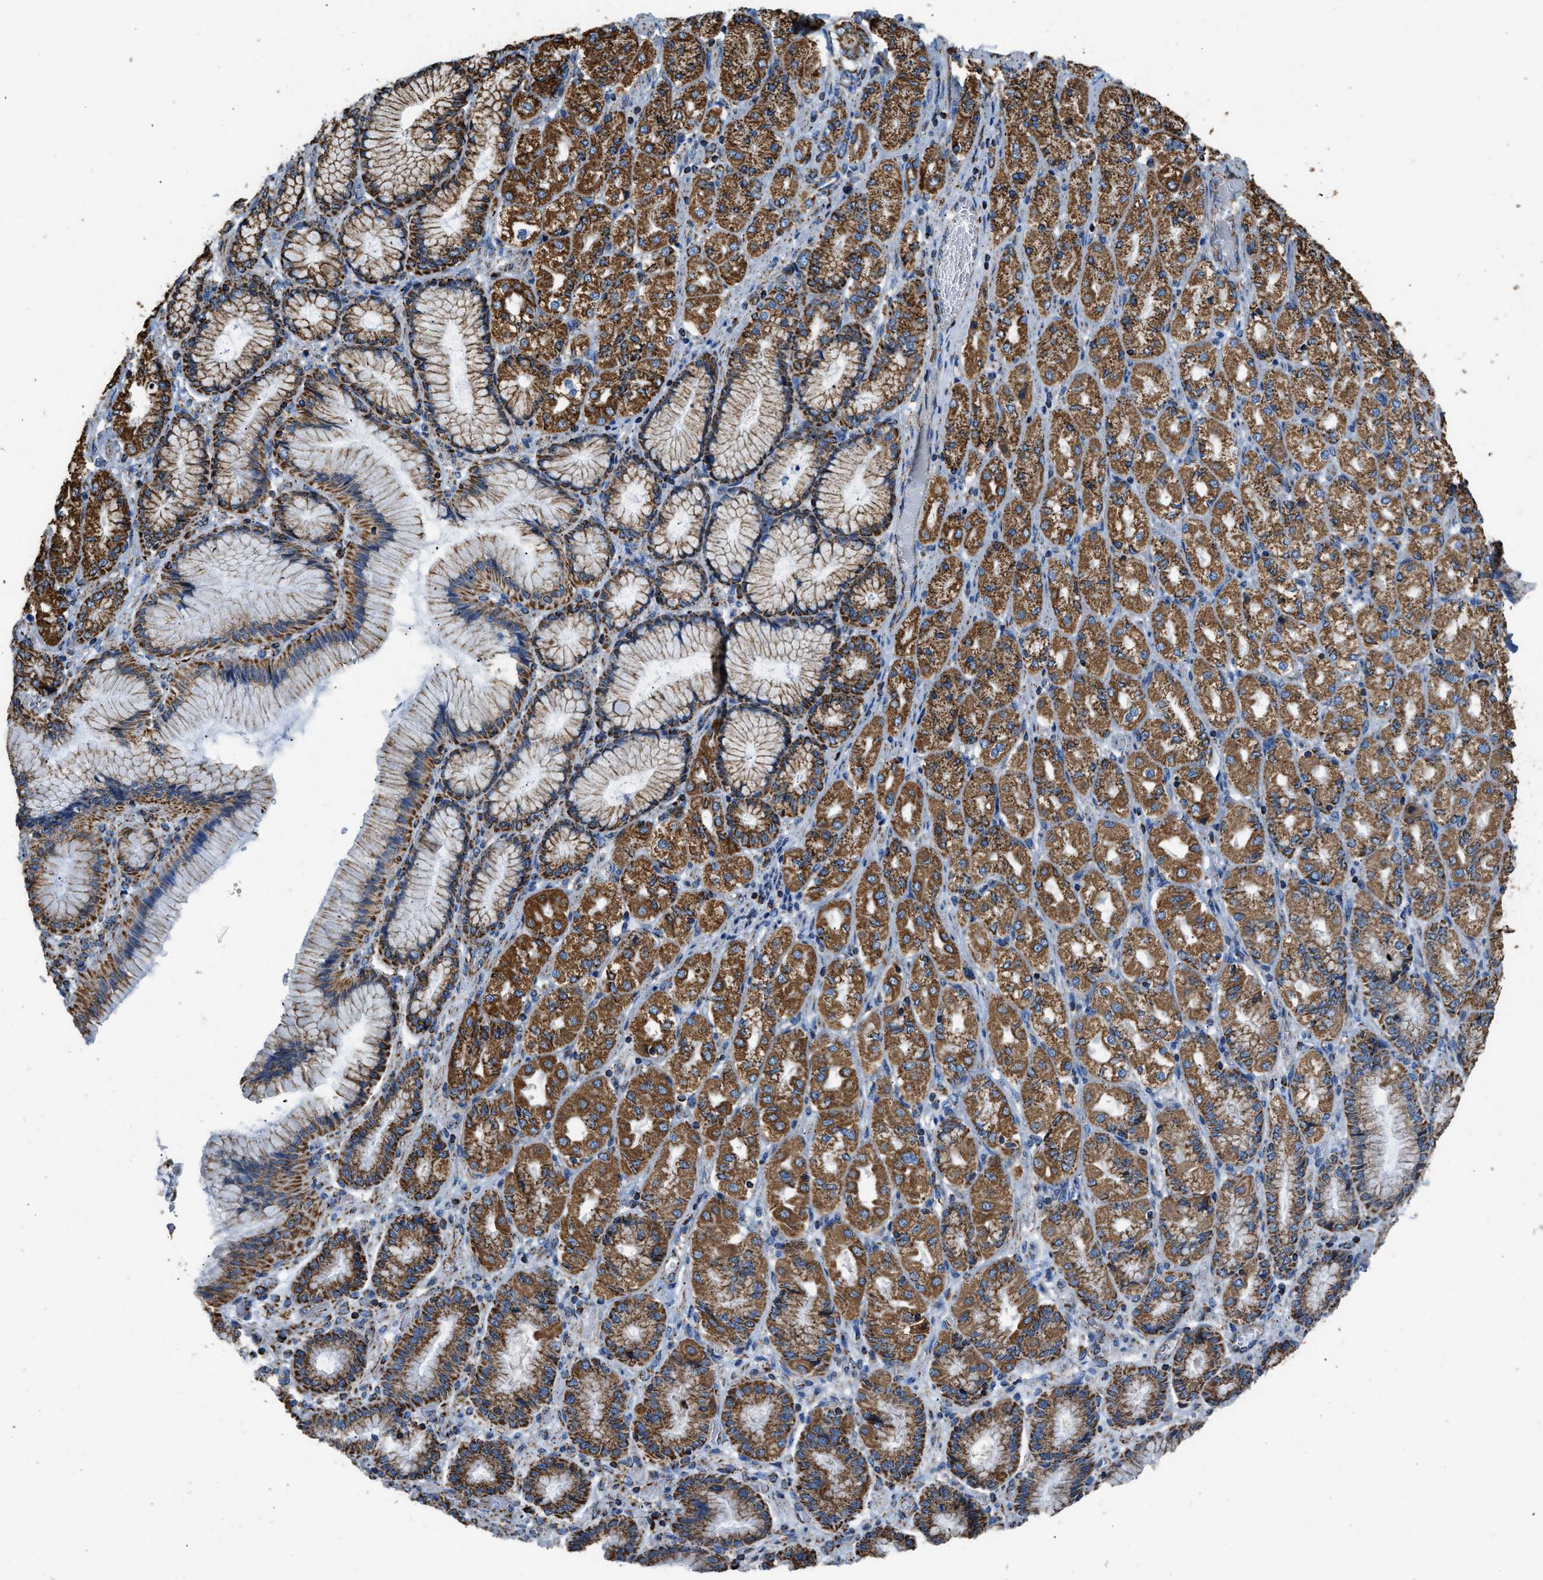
{"staining": {"intensity": "strong", "quantity": ">75%", "location": "cytoplasmic/membranous"}, "tissue": "stomach cancer", "cell_type": "Tumor cells", "image_type": "cancer", "snomed": [{"axis": "morphology", "description": "Adenocarcinoma, NOS"}, {"axis": "topography", "description": "Stomach"}], "caption": "A photomicrograph of human stomach cancer stained for a protein displays strong cytoplasmic/membranous brown staining in tumor cells.", "gene": "IRX6", "patient": {"sex": "female", "age": 65}}